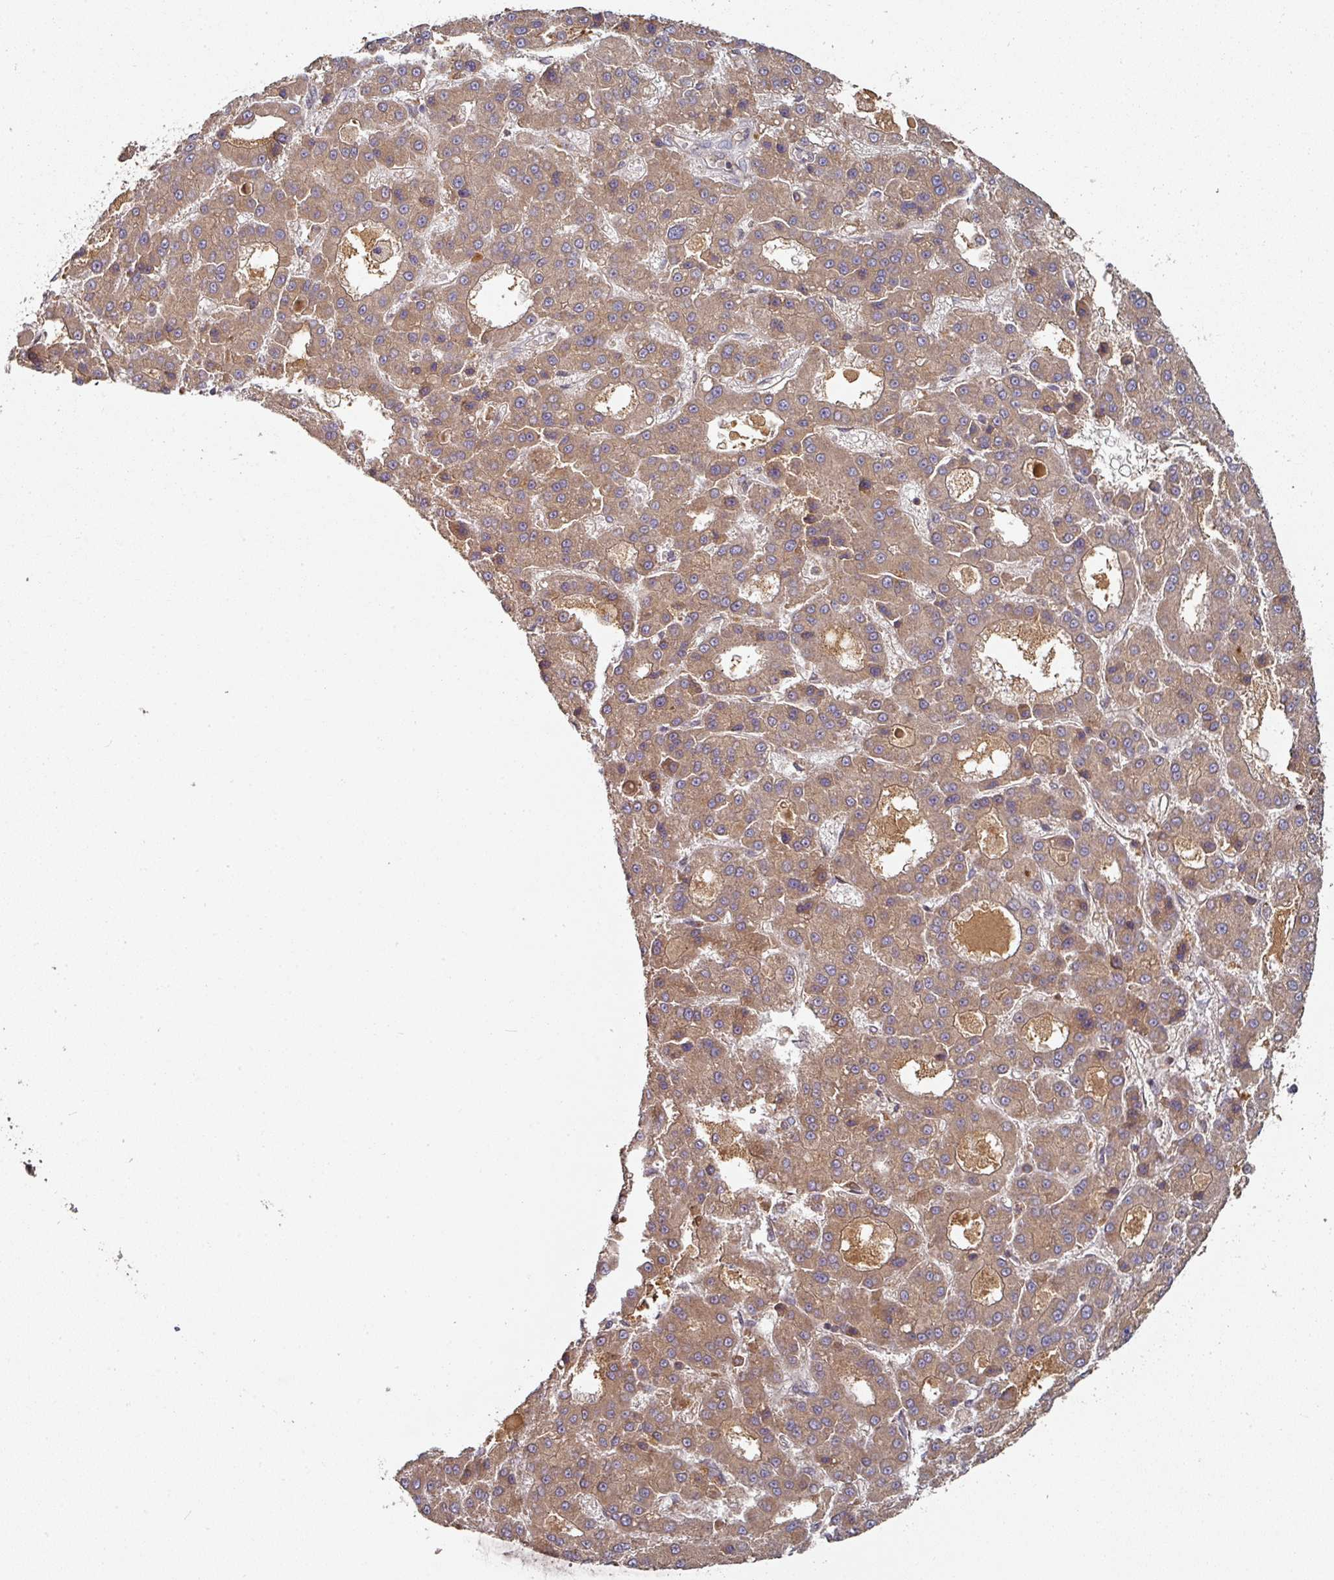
{"staining": {"intensity": "moderate", "quantity": ">75%", "location": "cytoplasmic/membranous"}, "tissue": "liver cancer", "cell_type": "Tumor cells", "image_type": "cancer", "snomed": [{"axis": "morphology", "description": "Carcinoma, Hepatocellular, NOS"}, {"axis": "topography", "description": "Liver"}], "caption": "Protein expression analysis of human hepatocellular carcinoma (liver) reveals moderate cytoplasmic/membranous positivity in about >75% of tumor cells. (IHC, brightfield microscopy, high magnification).", "gene": "CEP95", "patient": {"sex": "male", "age": 70}}